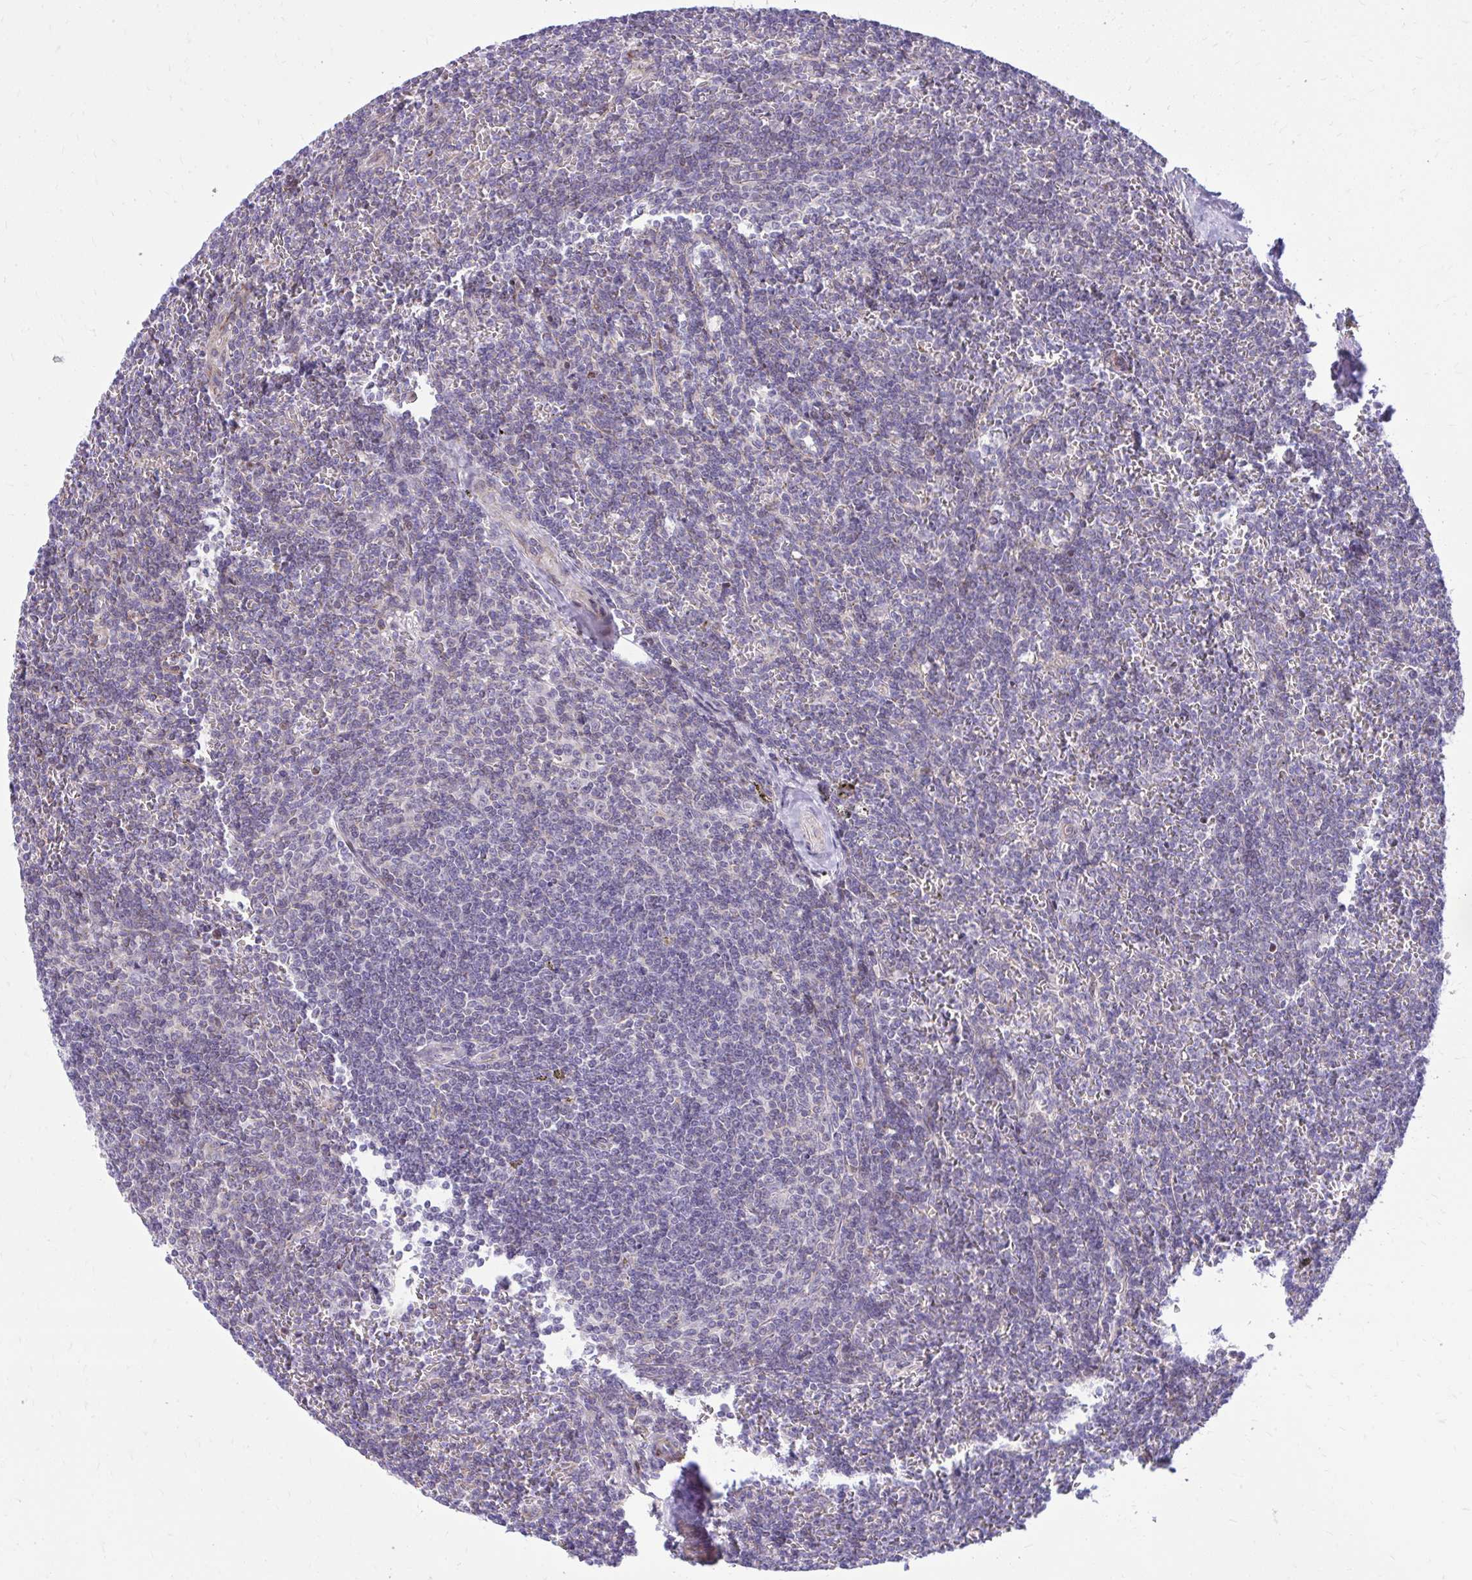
{"staining": {"intensity": "negative", "quantity": "none", "location": "none"}, "tissue": "lymphoma", "cell_type": "Tumor cells", "image_type": "cancer", "snomed": [{"axis": "morphology", "description": "Malignant lymphoma, non-Hodgkin's type, Low grade"}, {"axis": "topography", "description": "Spleen"}], "caption": "A high-resolution image shows immunohistochemistry (IHC) staining of lymphoma, which exhibits no significant staining in tumor cells.", "gene": "GPRIN3", "patient": {"sex": "male", "age": 78}}